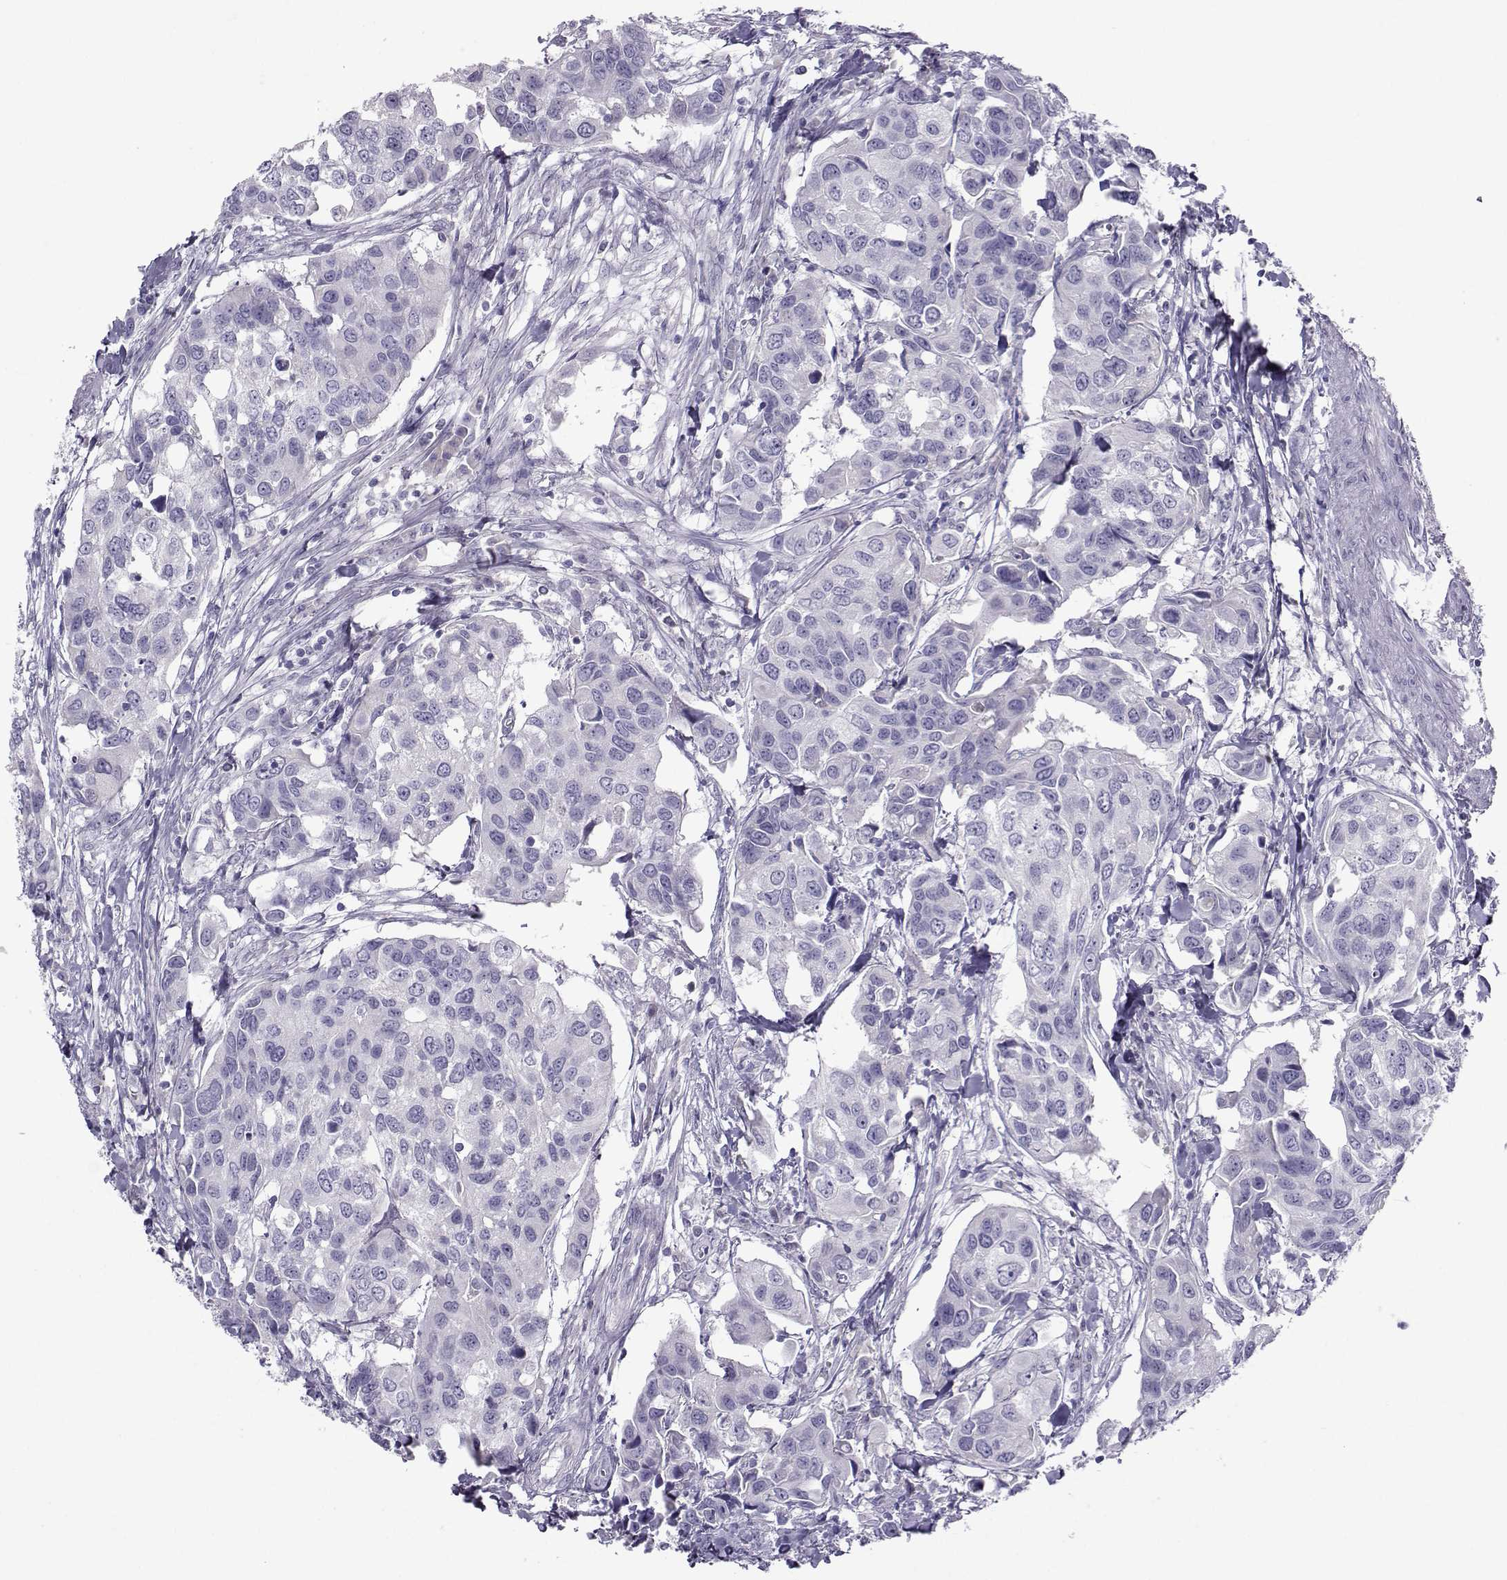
{"staining": {"intensity": "negative", "quantity": "none", "location": "none"}, "tissue": "urothelial cancer", "cell_type": "Tumor cells", "image_type": "cancer", "snomed": [{"axis": "morphology", "description": "Urothelial carcinoma, High grade"}, {"axis": "topography", "description": "Urinary bladder"}], "caption": "Urothelial carcinoma (high-grade) was stained to show a protein in brown. There is no significant expression in tumor cells.", "gene": "ARMC2", "patient": {"sex": "male", "age": 60}}